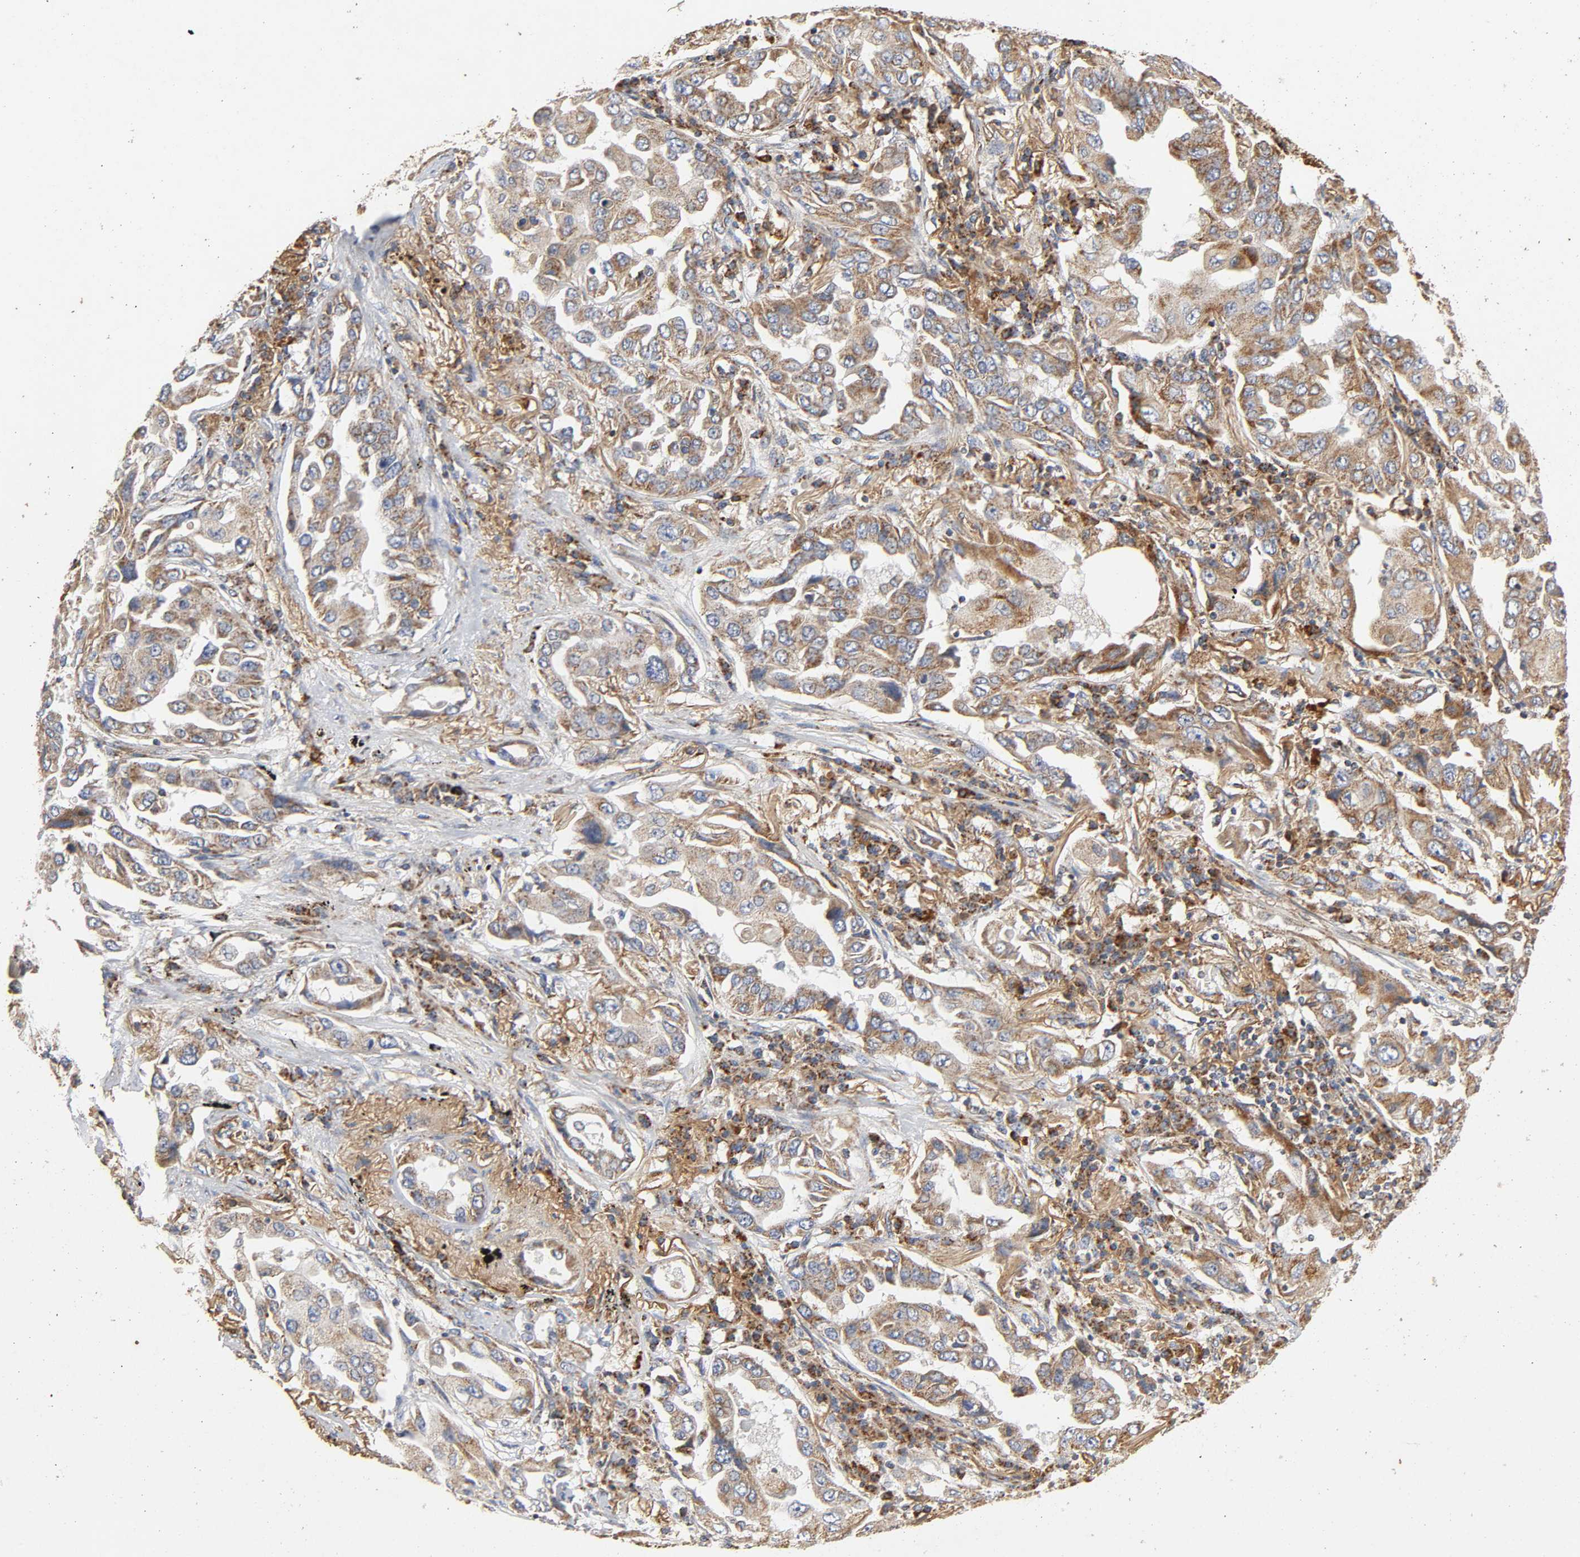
{"staining": {"intensity": "moderate", "quantity": ">75%", "location": "cytoplasmic/membranous"}, "tissue": "lung cancer", "cell_type": "Tumor cells", "image_type": "cancer", "snomed": [{"axis": "morphology", "description": "Adenocarcinoma, NOS"}, {"axis": "topography", "description": "Lung"}], "caption": "Protein staining of lung cancer tissue demonstrates moderate cytoplasmic/membranous expression in about >75% of tumor cells.", "gene": "NDUFS3", "patient": {"sex": "female", "age": 65}}